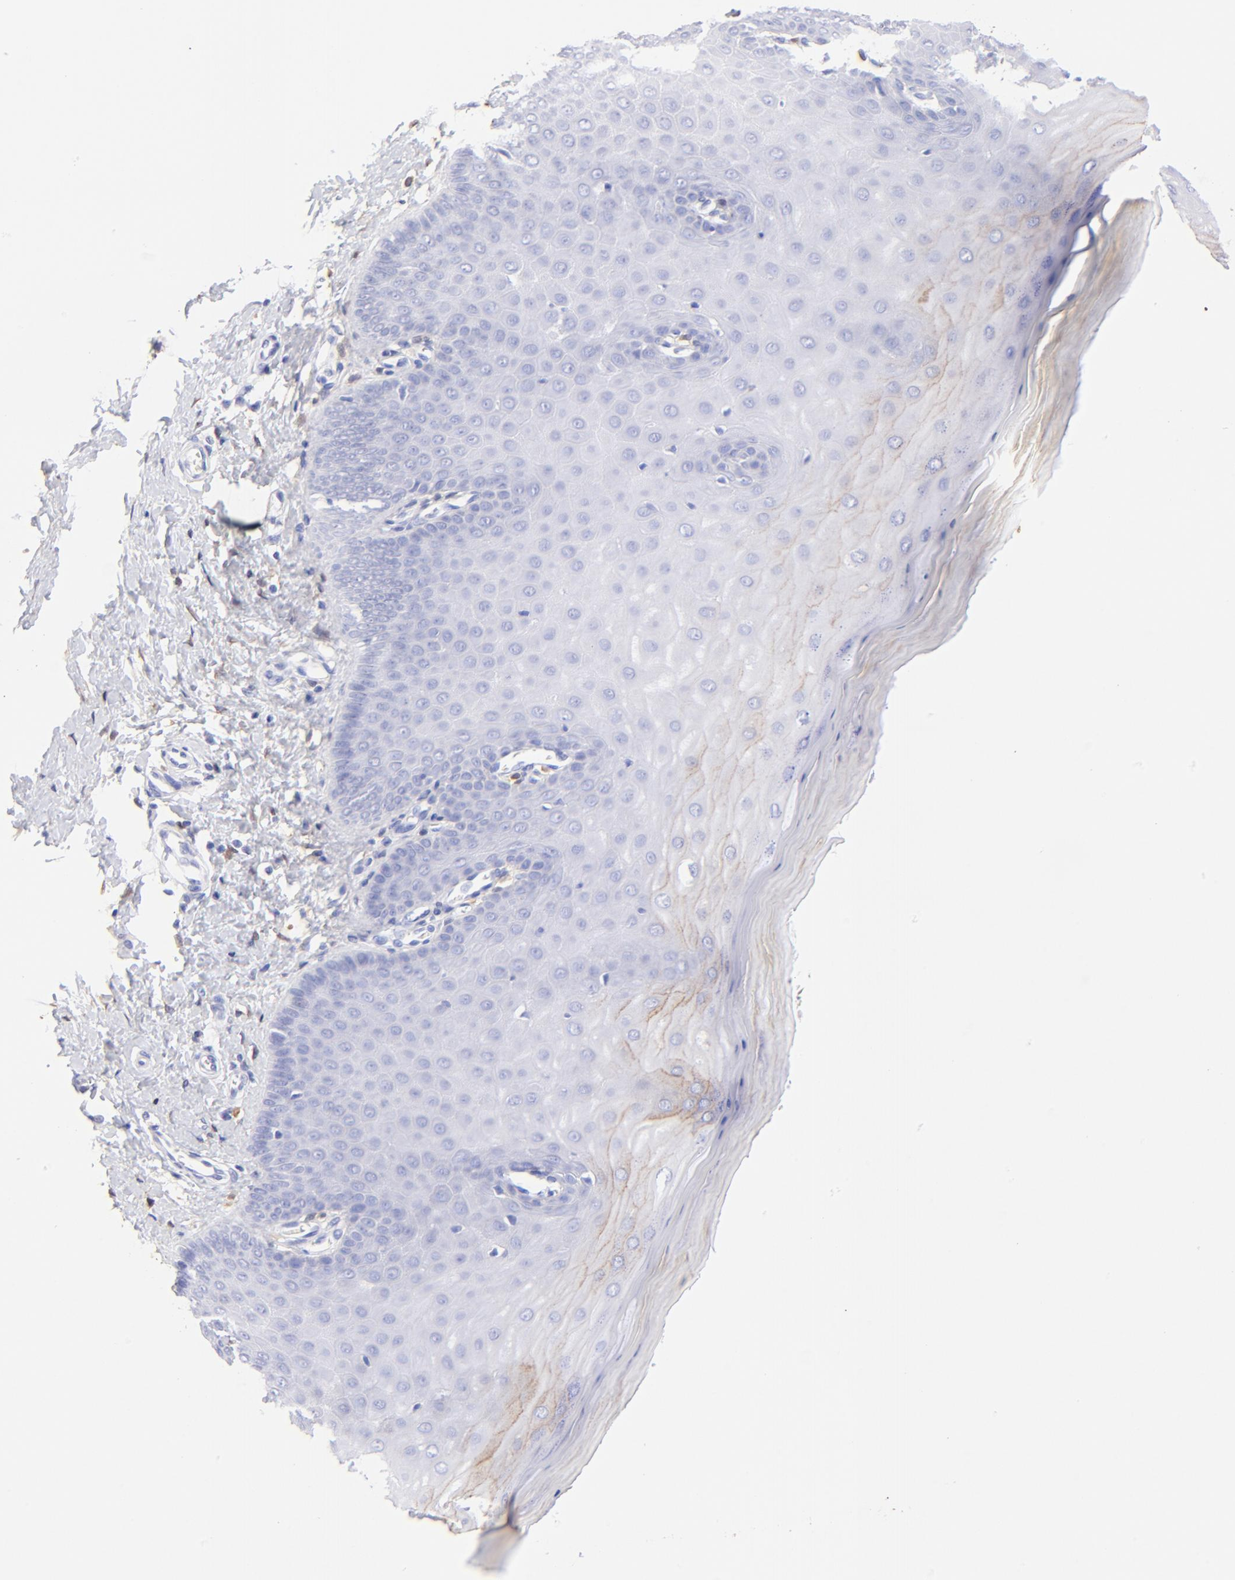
{"staining": {"intensity": "negative", "quantity": "none", "location": "none"}, "tissue": "cervix", "cell_type": "Glandular cells", "image_type": "normal", "snomed": [{"axis": "morphology", "description": "Normal tissue, NOS"}, {"axis": "topography", "description": "Cervix"}], "caption": "The immunohistochemistry (IHC) image has no significant positivity in glandular cells of cervix.", "gene": "ALDH1A1", "patient": {"sex": "female", "age": 55}}